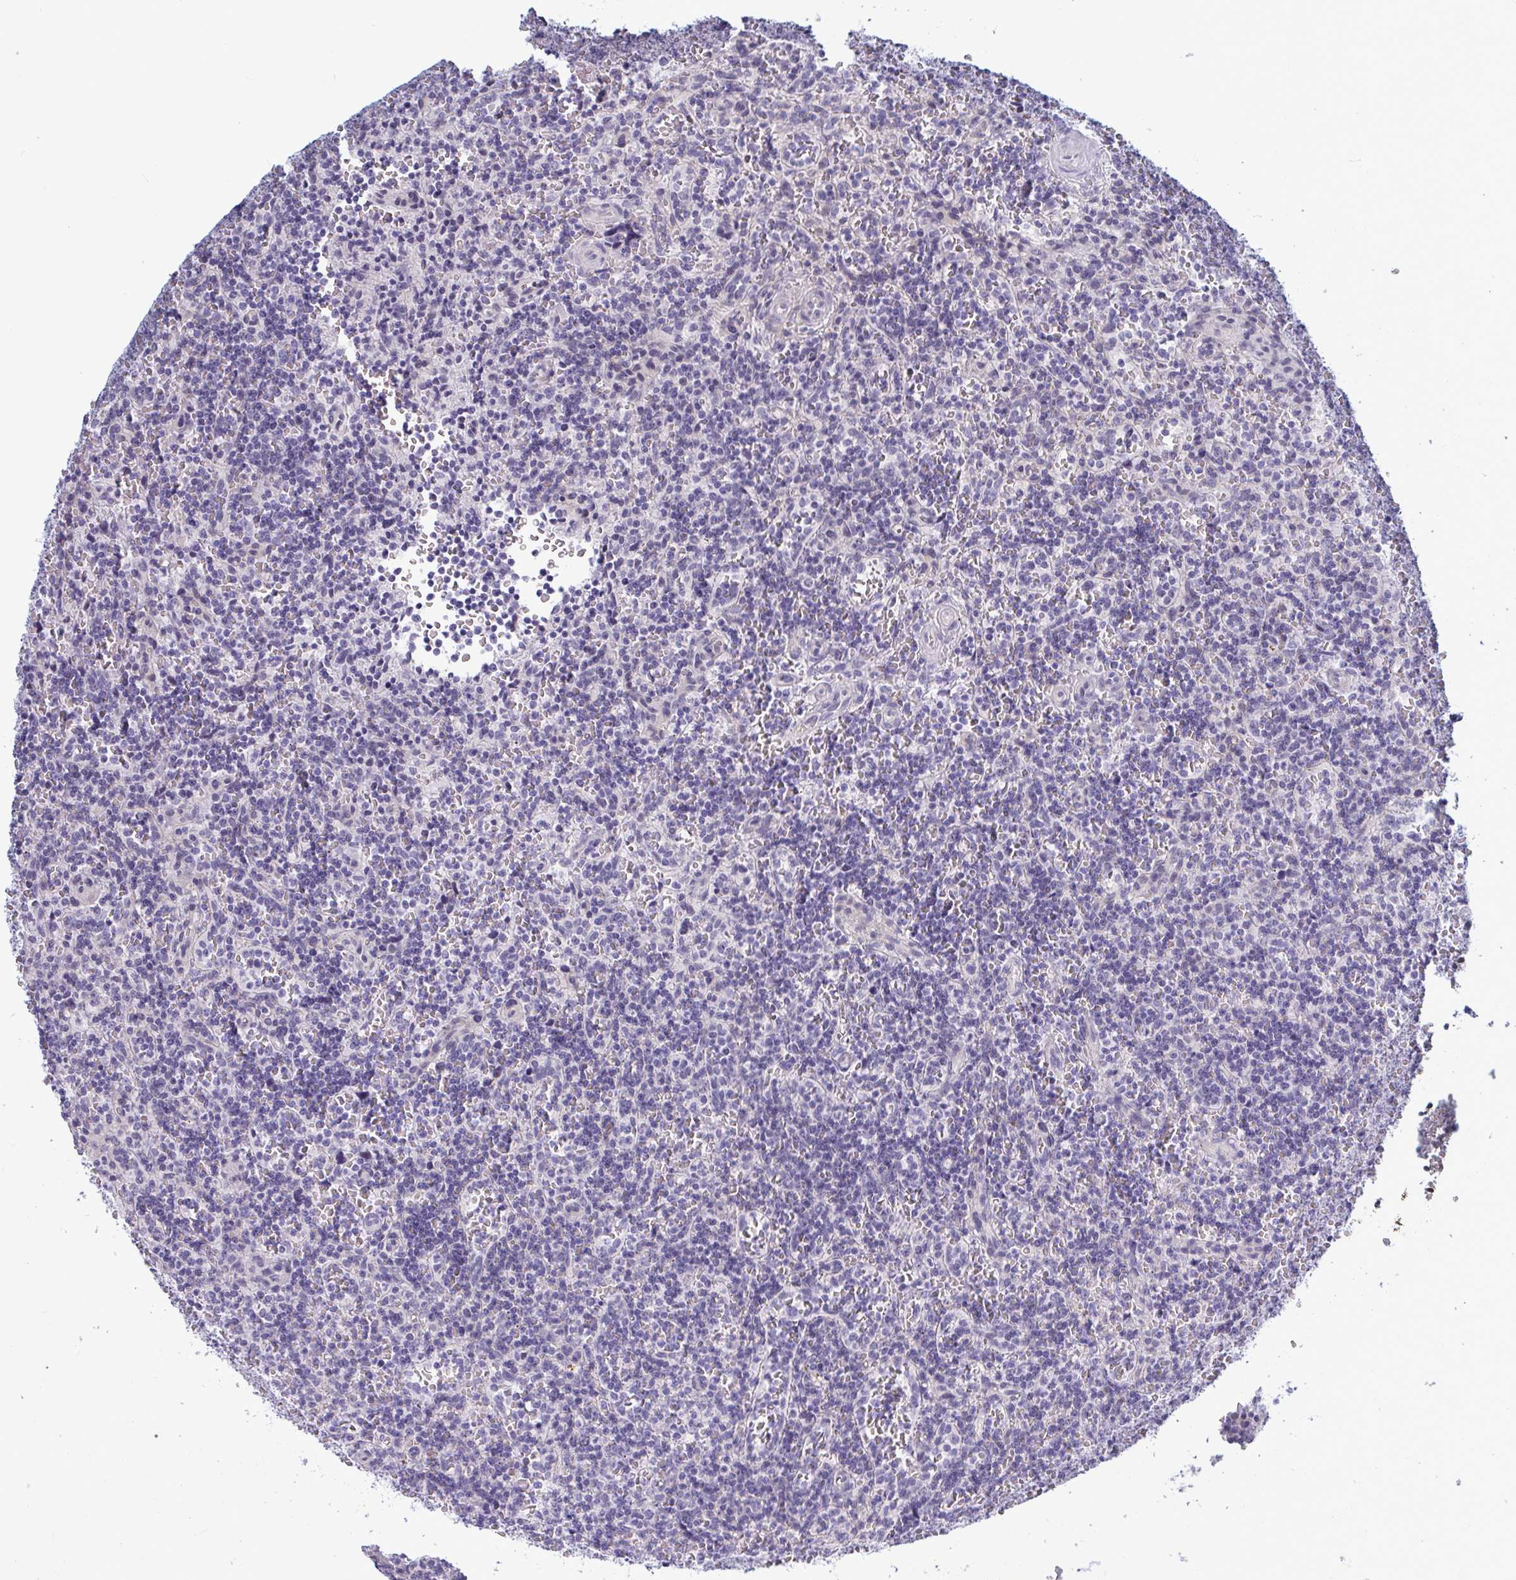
{"staining": {"intensity": "negative", "quantity": "none", "location": "none"}, "tissue": "lymphoma", "cell_type": "Tumor cells", "image_type": "cancer", "snomed": [{"axis": "morphology", "description": "Malignant lymphoma, non-Hodgkin's type, Low grade"}, {"axis": "topography", "description": "Spleen"}], "caption": "IHC of low-grade malignant lymphoma, non-Hodgkin's type shows no positivity in tumor cells. (Stains: DAB (3,3'-diaminobenzidine) IHC with hematoxylin counter stain, Microscopy: brightfield microscopy at high magnification).", "gene": "TCEAL8", "patient": {"sex": "male", "age": 73}}